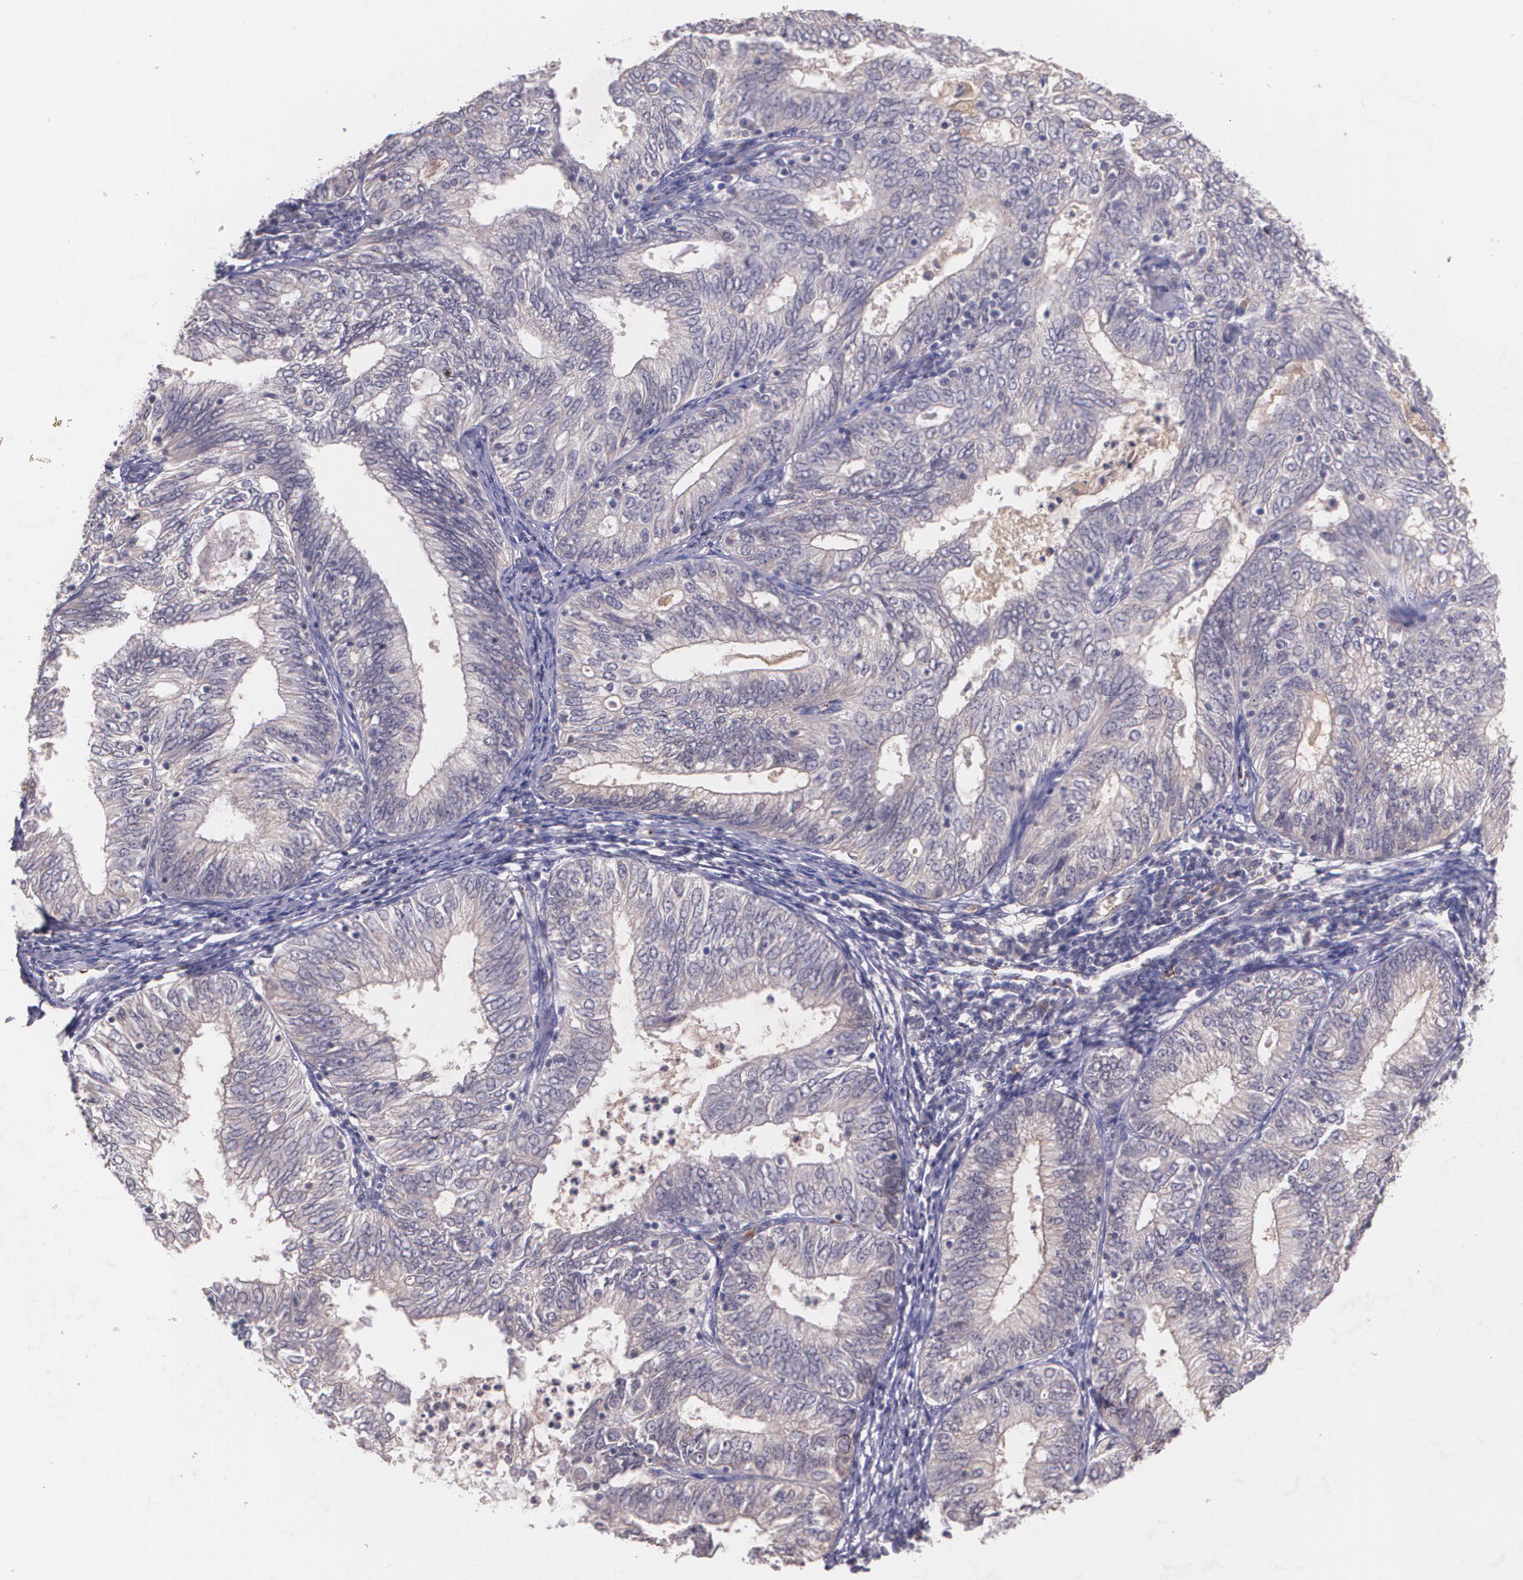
{"staining": {"intensity": "weak", "quantity": ">75%", "location": "cytoplasmic/membranous"}, "tissue": "endometrial cancer", "cell_type": "Tumor cells", "image_type": "cancer", "snomed": [{"axis": "morphology", "description": "Adenocarcinoma, NOS"}, {"axis": "topography", "description": "Endometrium"}], "caption": "Immunohistochemical staining of adenocarcinoma (endometrial) displays low levels of weak cytoplasmic/membranous staining in approximately >75% of tumor cells. (DAB IHC with brightfield microscopy, high magnification).", "gene": "TM4SF1", "patient": {"sex": "female", "age": 69}}